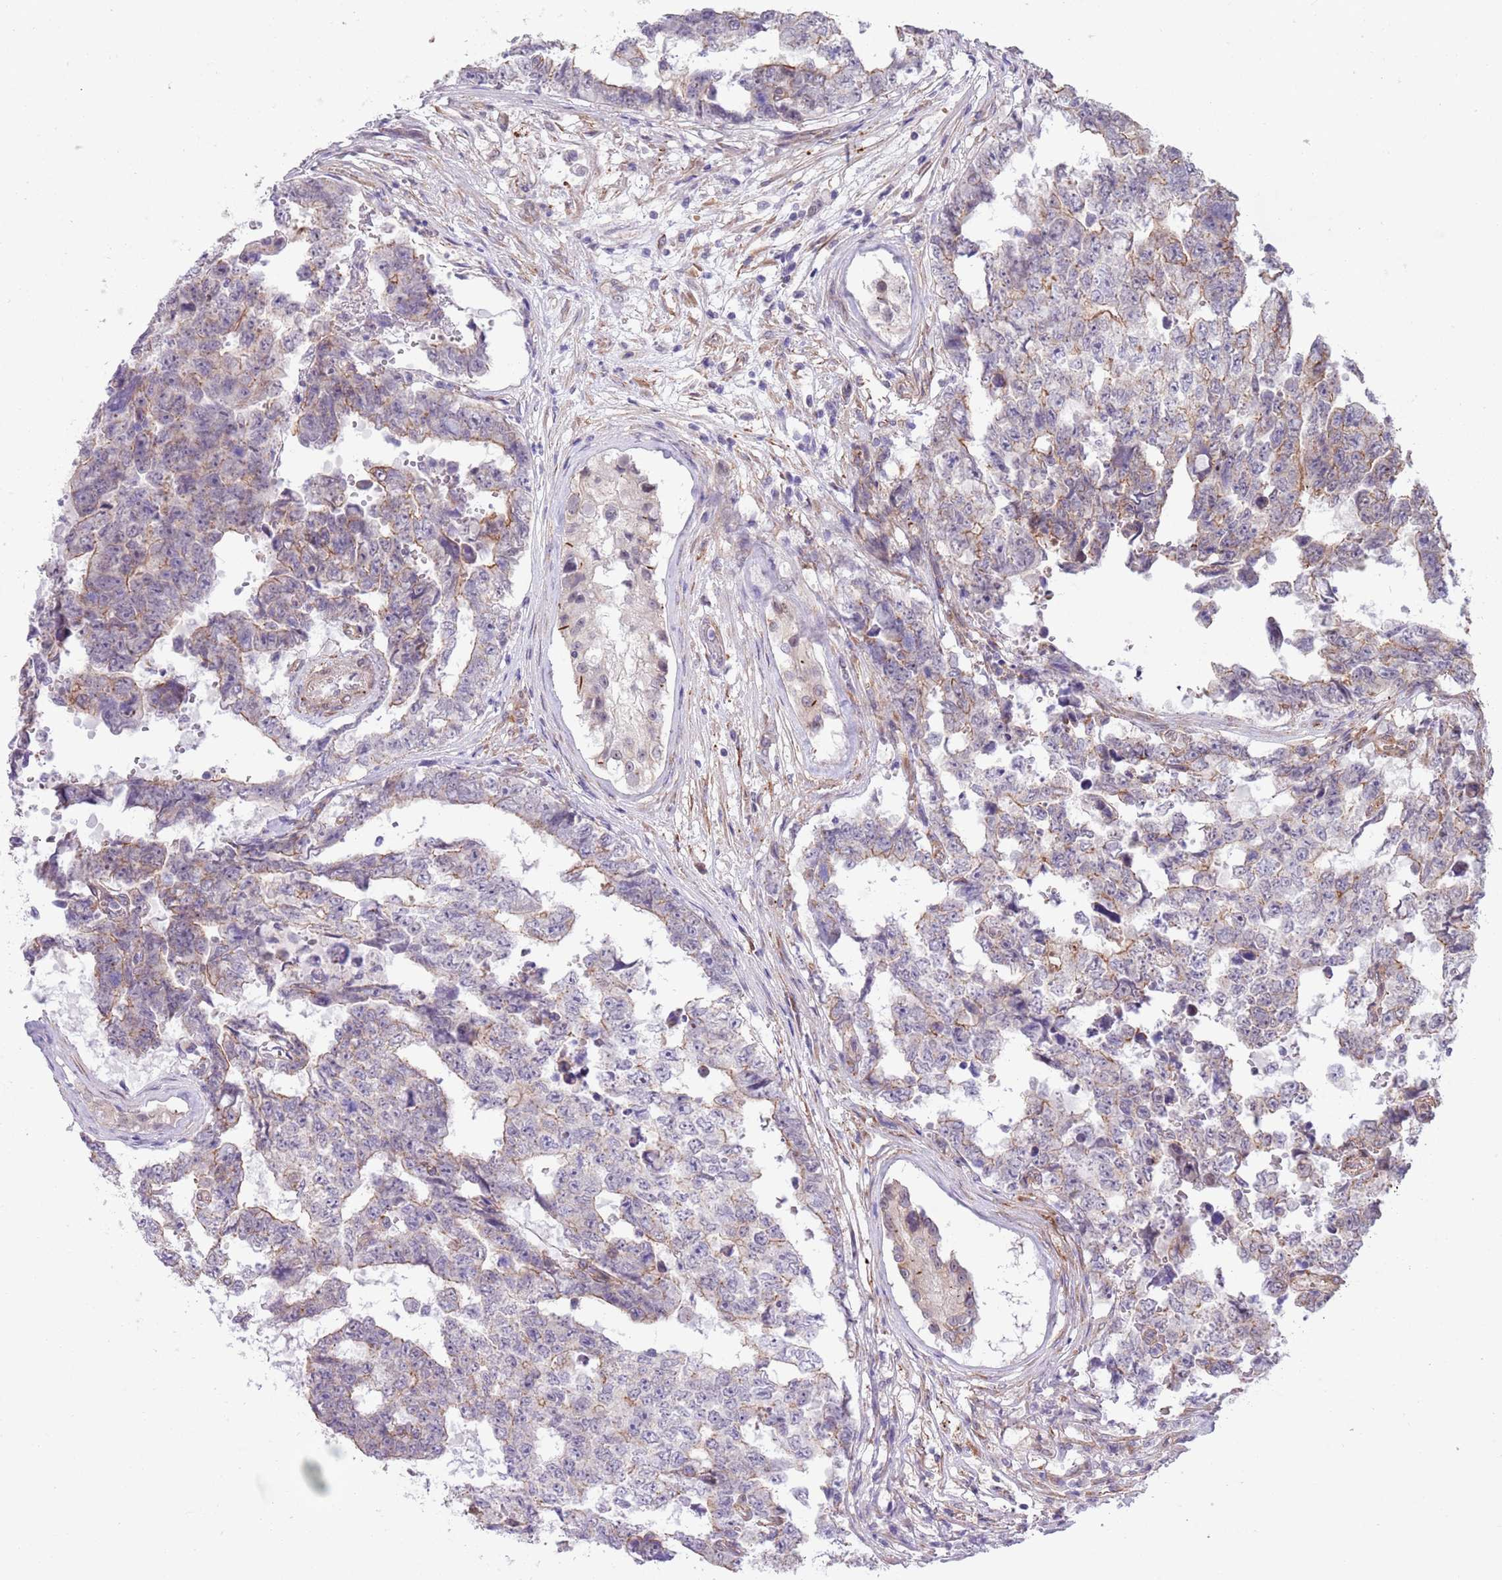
{"staining": {"intensity": "moderate", "quantity": "<25%", "location": "cytoplasmic/membranous"}, "tissue": "testis cancer", "cell_type": "Tumor cells", "image_type": "cancer", "snomed": [{"axis": "morphology", "description": "Normal tissue, NOS"}, {"axis": "morphology", "description": "Carcinoma, Embryonal, NOS"}, {"axis": "topography", "description": "Testis"}, {"axis": "topography", "description": "Epididymis"}], "caption": "Embryonal carcinoma (testis) stained with DAB immunohistochemistry (IHC) demonstrates low levels of moderate cytoplasmic/membranous positivity in approximately <25% of tumor cells.", "gene": "CREBZF", "patient": {"sex": "male", "age": 25}}